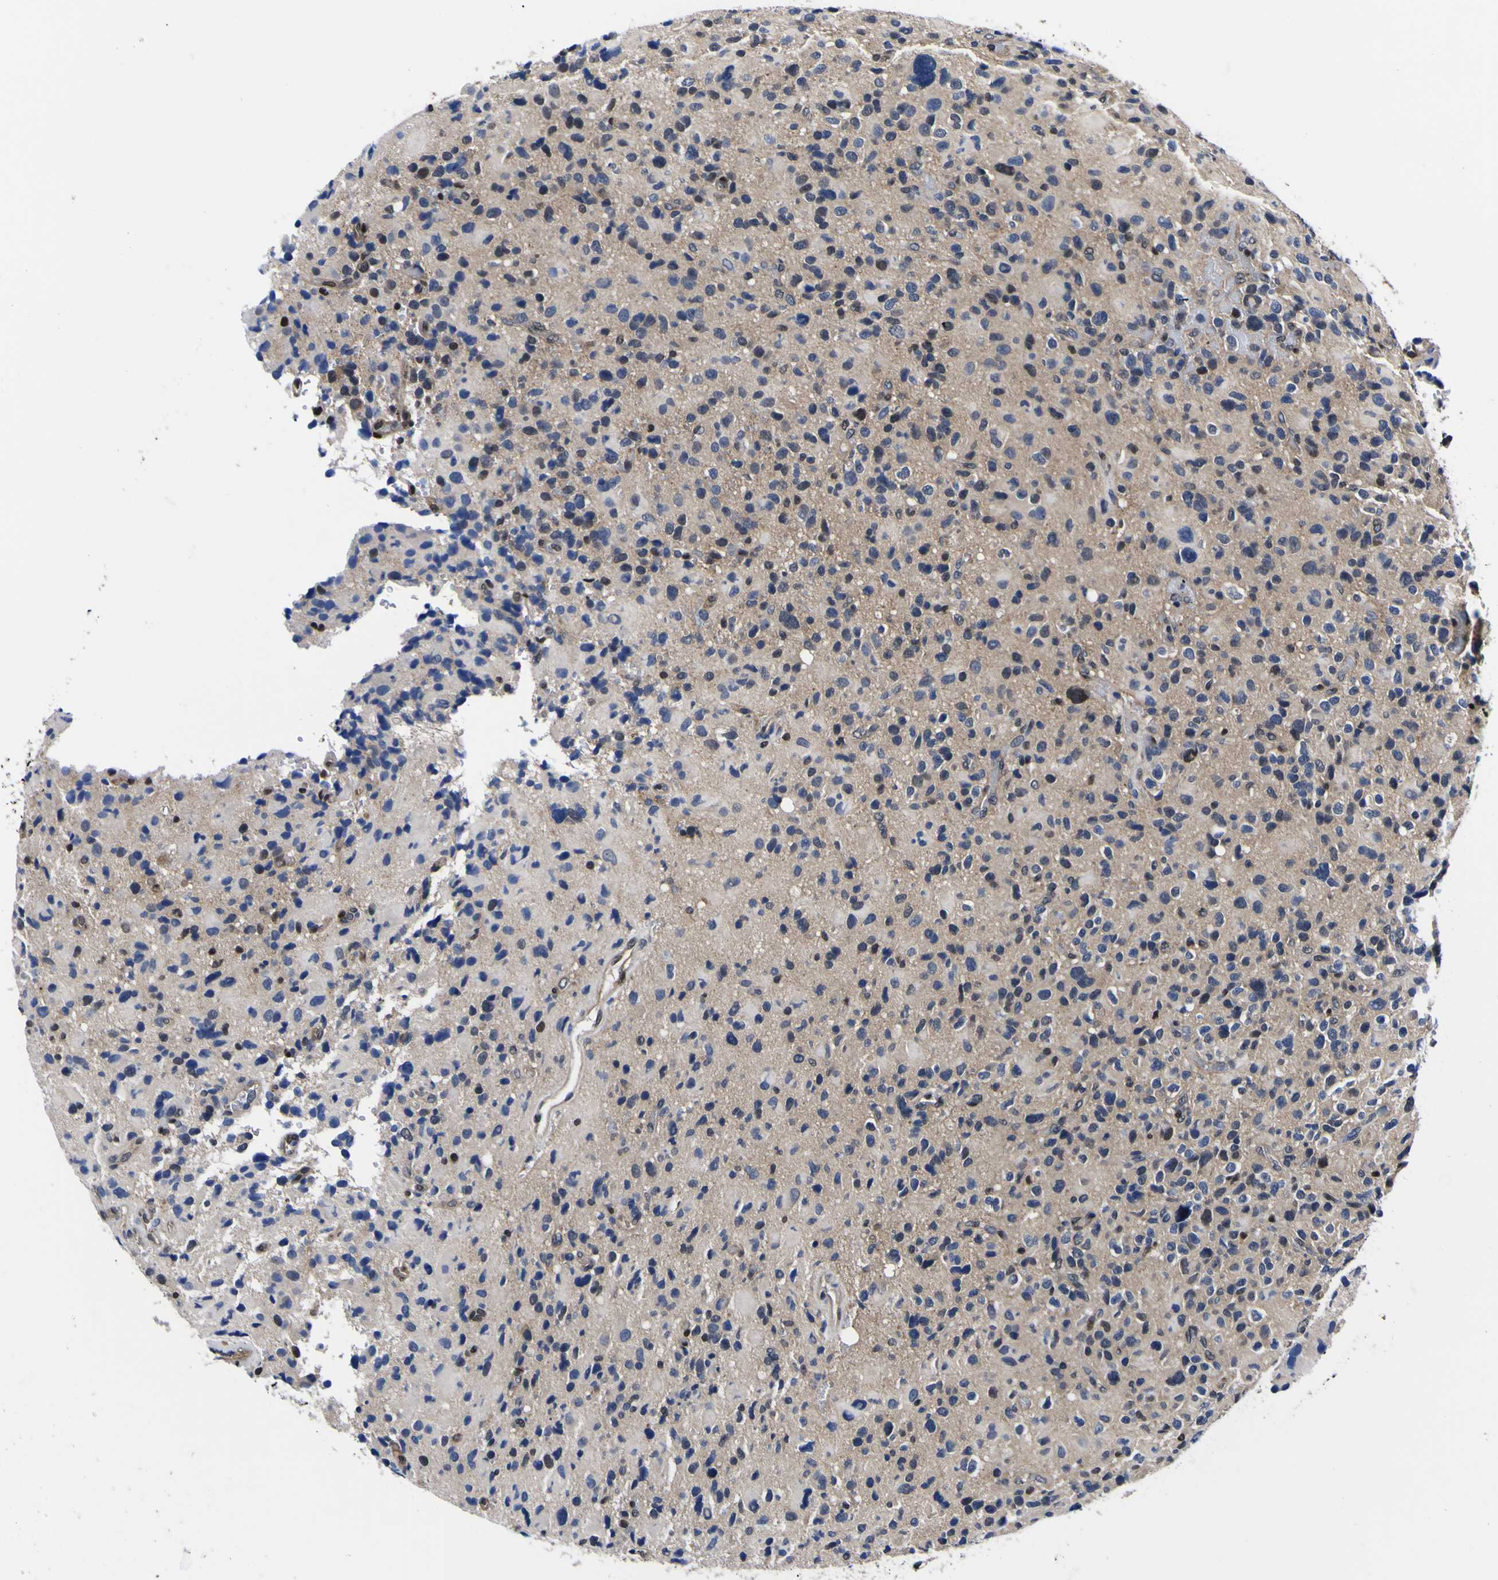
{"staining": {"intensity": "weak", "quantity": "<25%", "location": "cytoplasmic/membranous"}, "tissue": "glioma", "cell_type": "Tumor cells", "image_type": "cancer", "snomed": [{"axis": "morphology", "description": "Glioma, malignant, High grade"}, {"axis": "topography", "description": "Brain"}], "caption": "A high-resolution histopathology image shows immunohistochemistry (IHC) staining of high-grade glioma (malignant), which displays no significant positivity in tumor cells.", "gene": "FAM110B", "patient": {"sex": "male", "age": 48}}